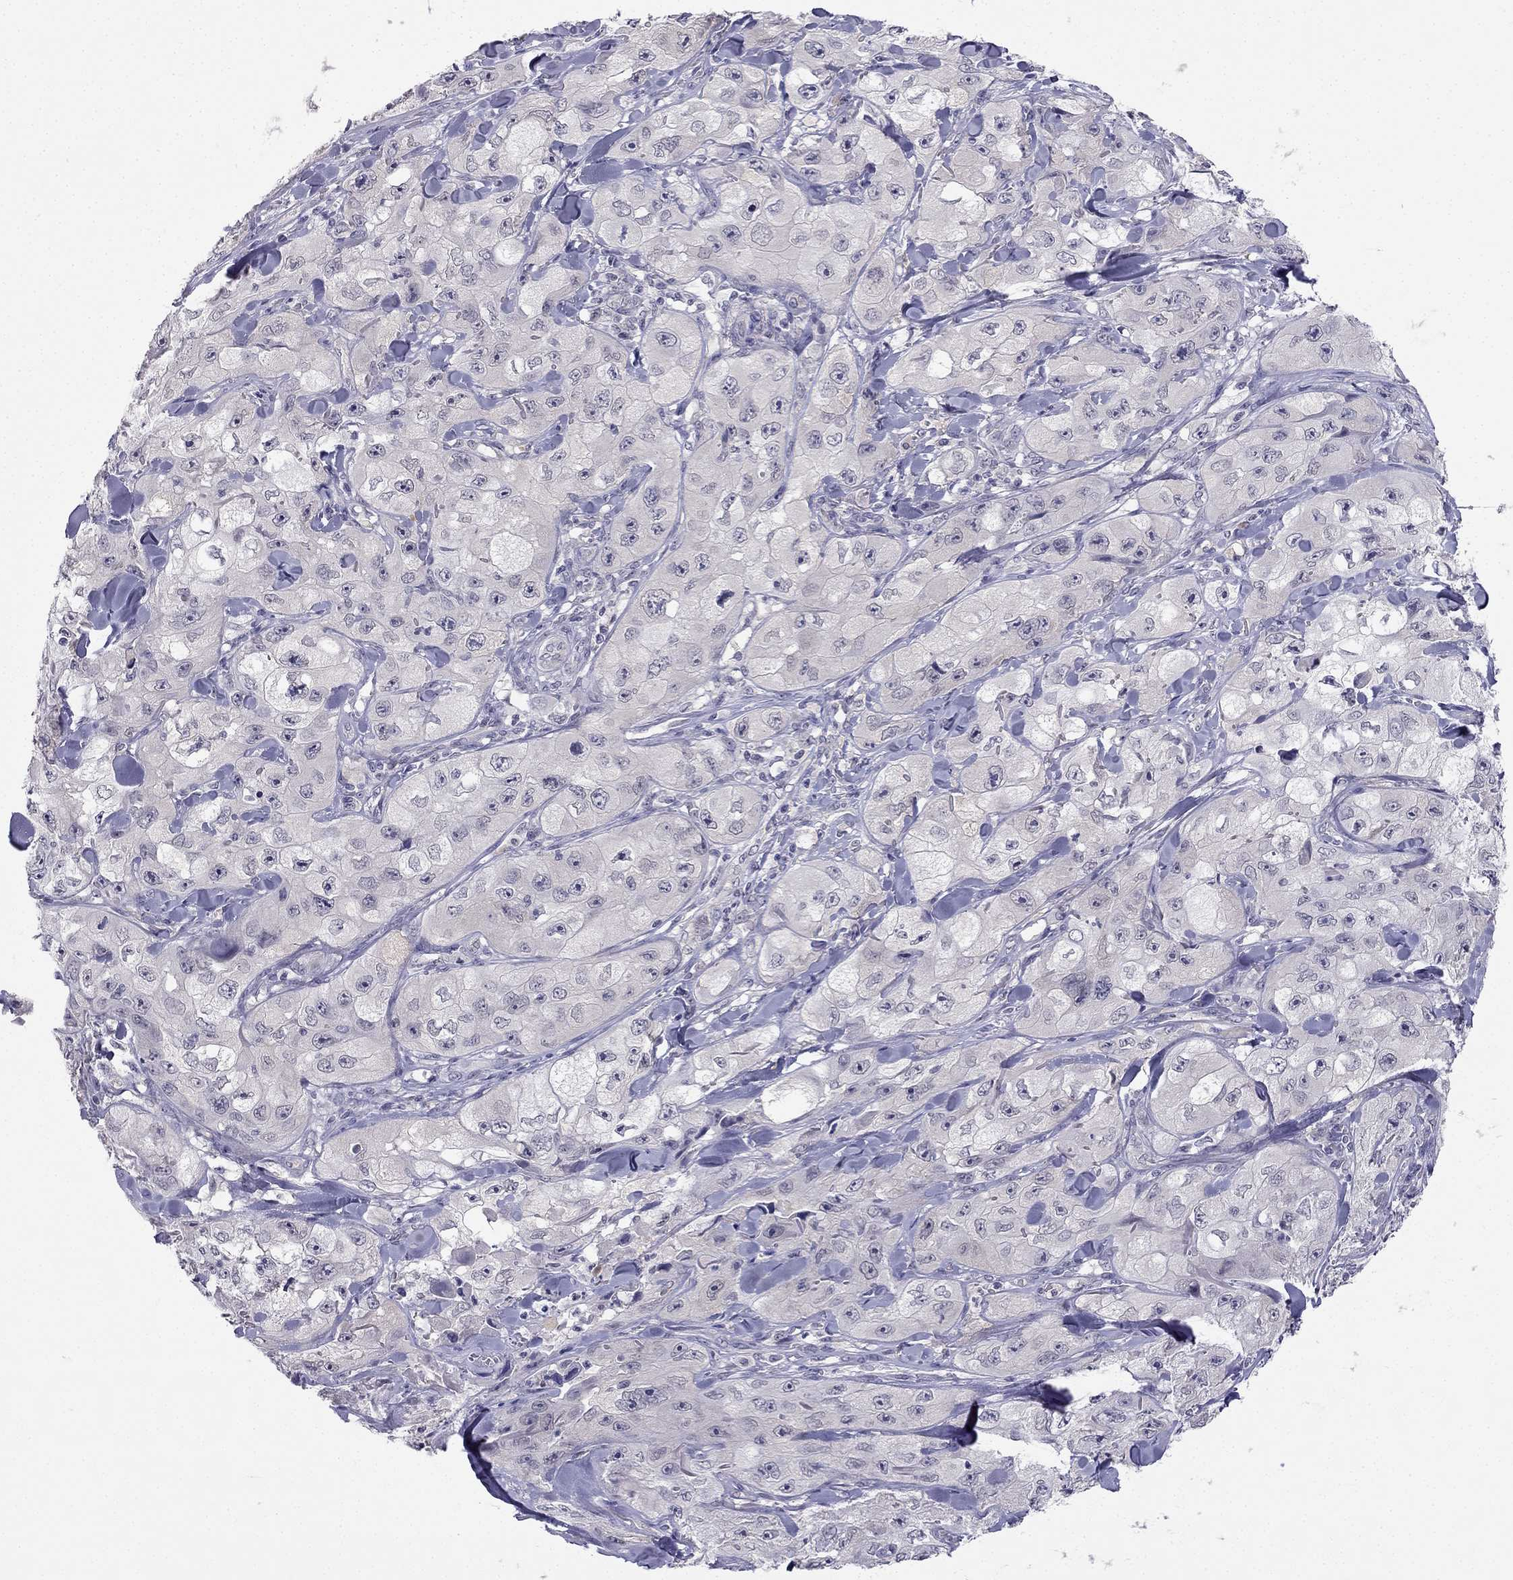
{"staining": {"intensity": "negative", "quantity": "none", "location": "none"}, "tissue": "skin cancer", "cell_type": "Tumor cells", "image_type": "cancer", "snomed": [{"axis": "morphology", "description": "Squamous cell carcinoma, NOS"}, {"axis": "topography", "description": "Skin"}, {"axis": "topography", "description": "Subcutis"}], "caption": "There is no significant positivity in tumor cells of skin cancer (squamous cell carcinoma). Nuclei are stained in blue.", "gene": "C16orf89", "patient": {"sex": "male", "age": 73}}